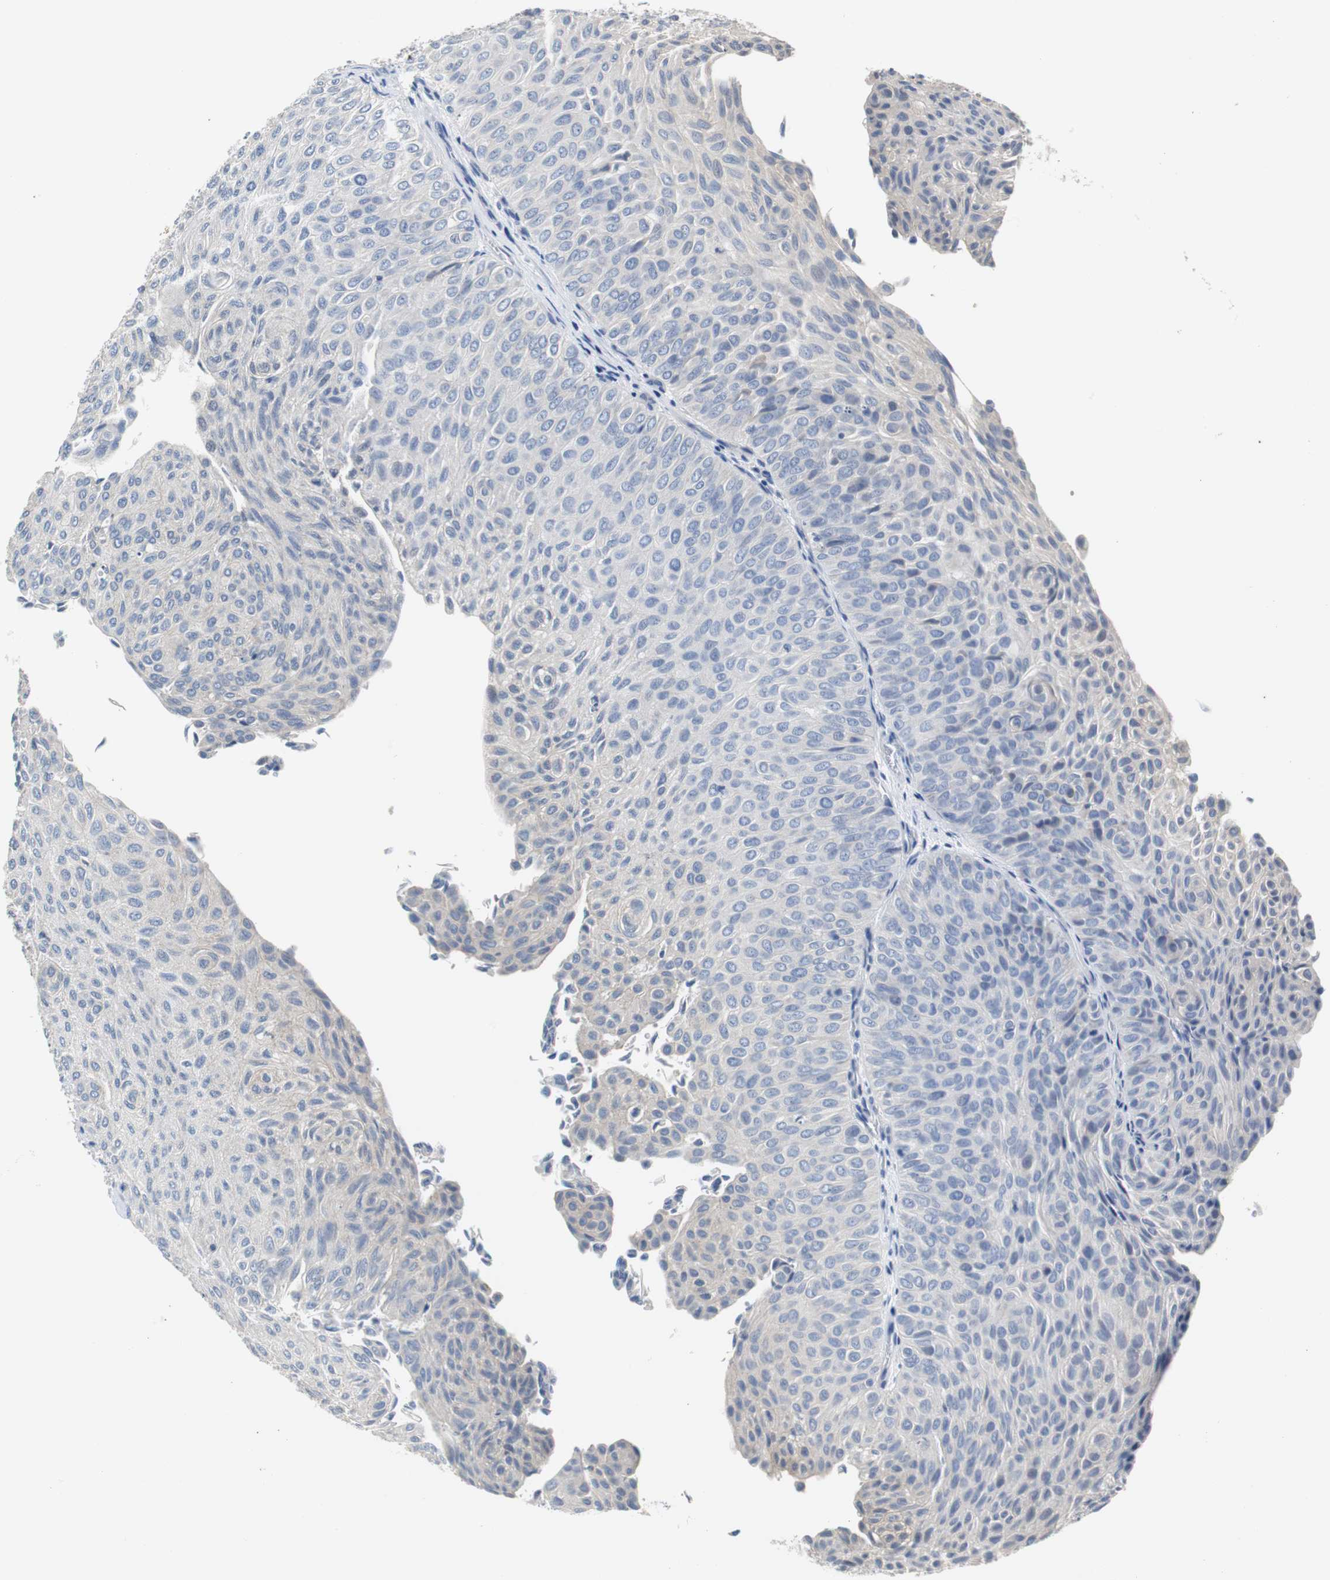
{"staining": {"intensity": "negative", "quantity": "none", "location": "none"}, "tissue": "urothelial cancer", "cell_type": "Tumor cells", "image_type": "cancer", "snomed": [{"axis": "morphology", "description": "Urothelial carcinoma, Low grade"}, {"axis": "topography", "description": "Urinary bladder"}], "caption": "This micrograph is of urothelial cancer stained with immunohistochemistry (IHC) to label a protein in brown with the nuclei are counter-stained blue. There is no expression in tumor cells.", "gene": "PCK1", "patient": {"sex": "male", "age": 78}}